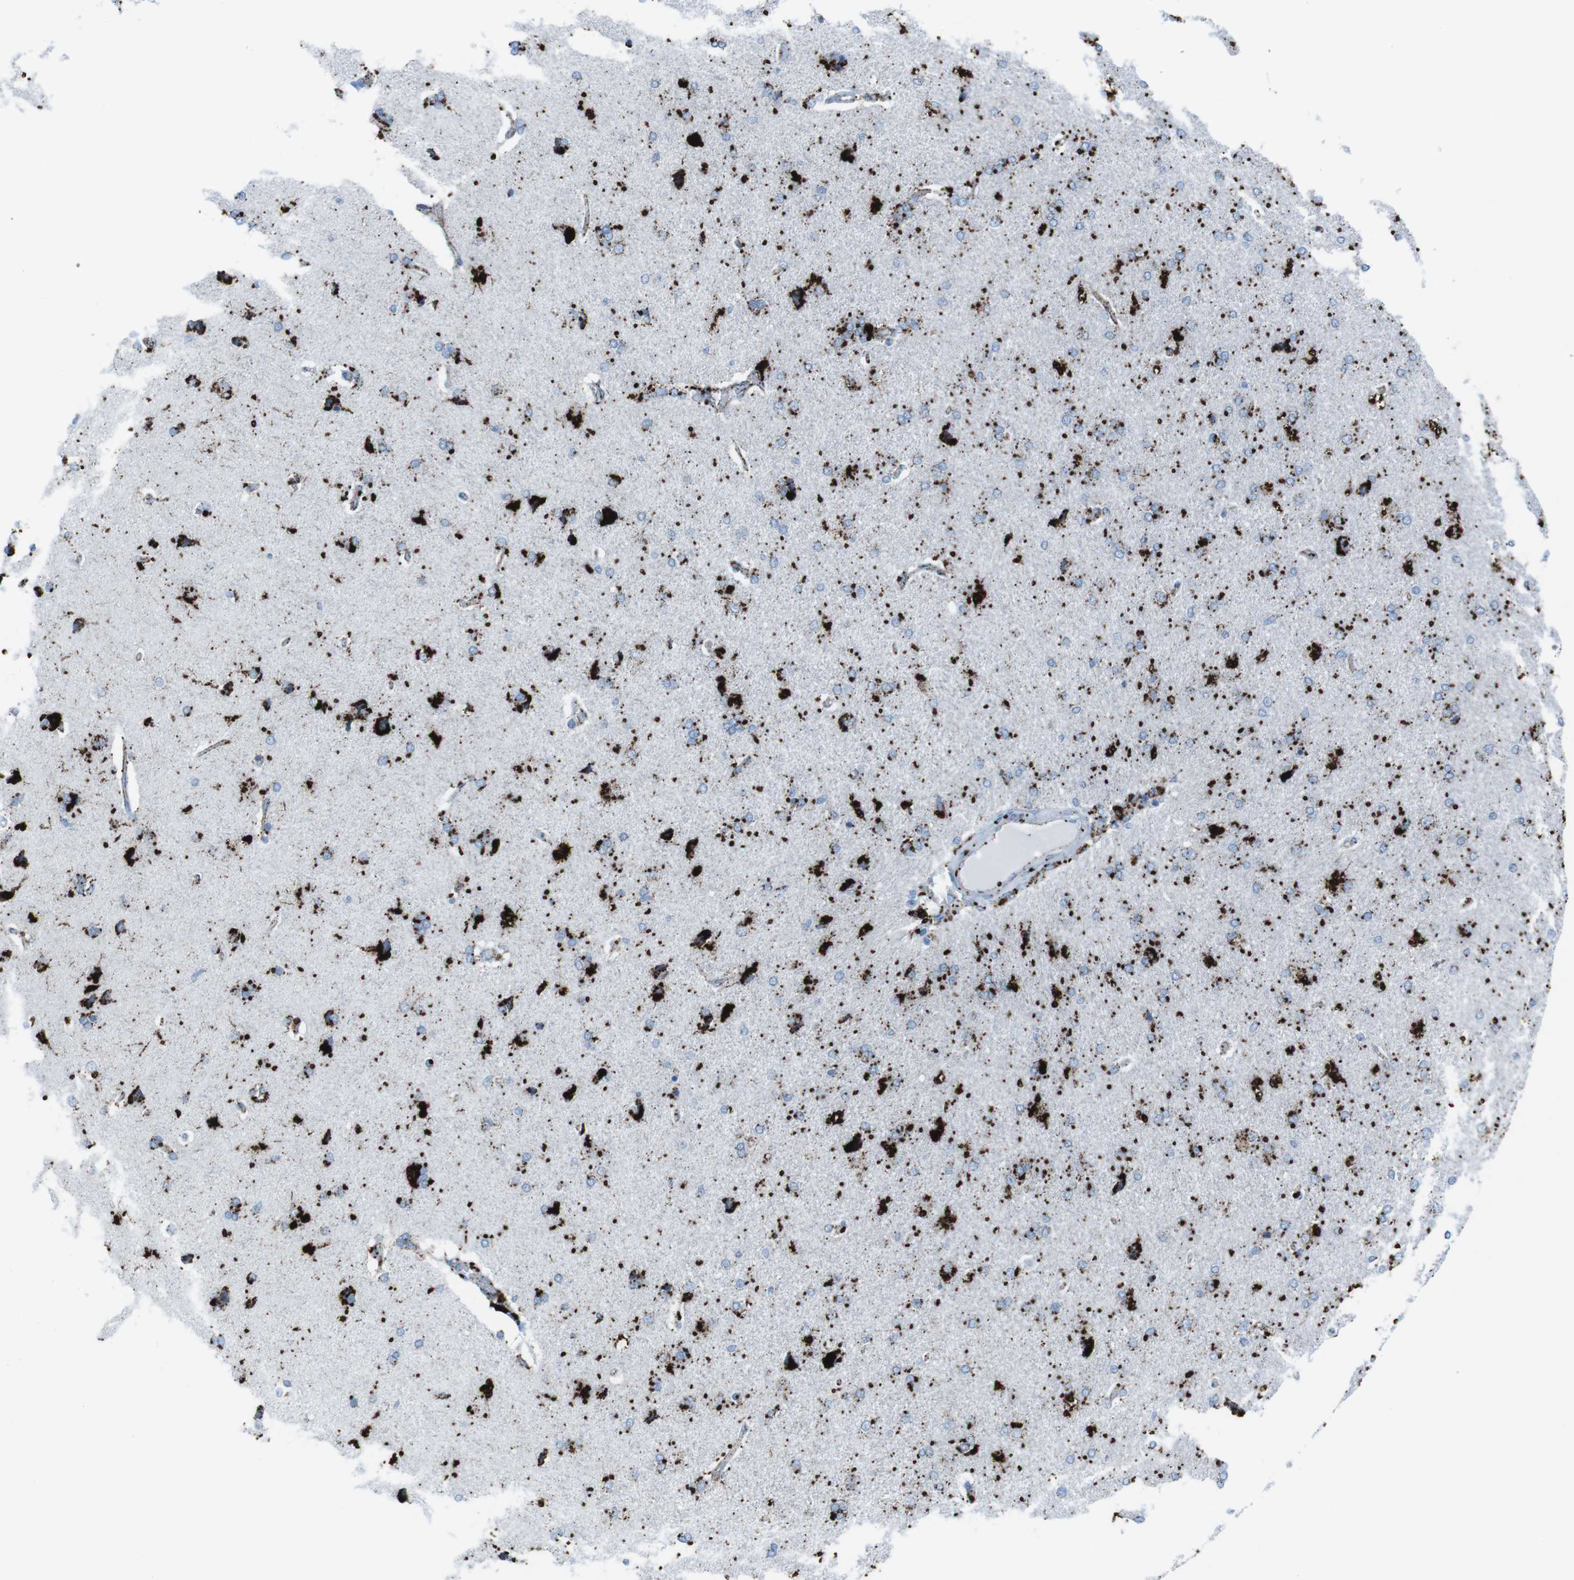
{"staining": {"intensity": "moderate", "quantity": ">75%", "location": "cytoplasmic/membranous"}, "tissue": "cerebral cortex", "cell_type": "Endothelial cells", "image_type": "normal", "snomed": [{"axis": "morphology", "description": "Normal tissue, NOS"}, {"axis": "topography", "description": "Cerebral cortex"}], "caption": "This image exhibits immunohistochemistry (IHC) staining of unremarkable cerebral cortex, with medium moderate cytoplasmic/membranous staining in approximately >75% of endothelial cells.", "gene": "SCARB2", "patient": {"sex": "male", "age": 62}}